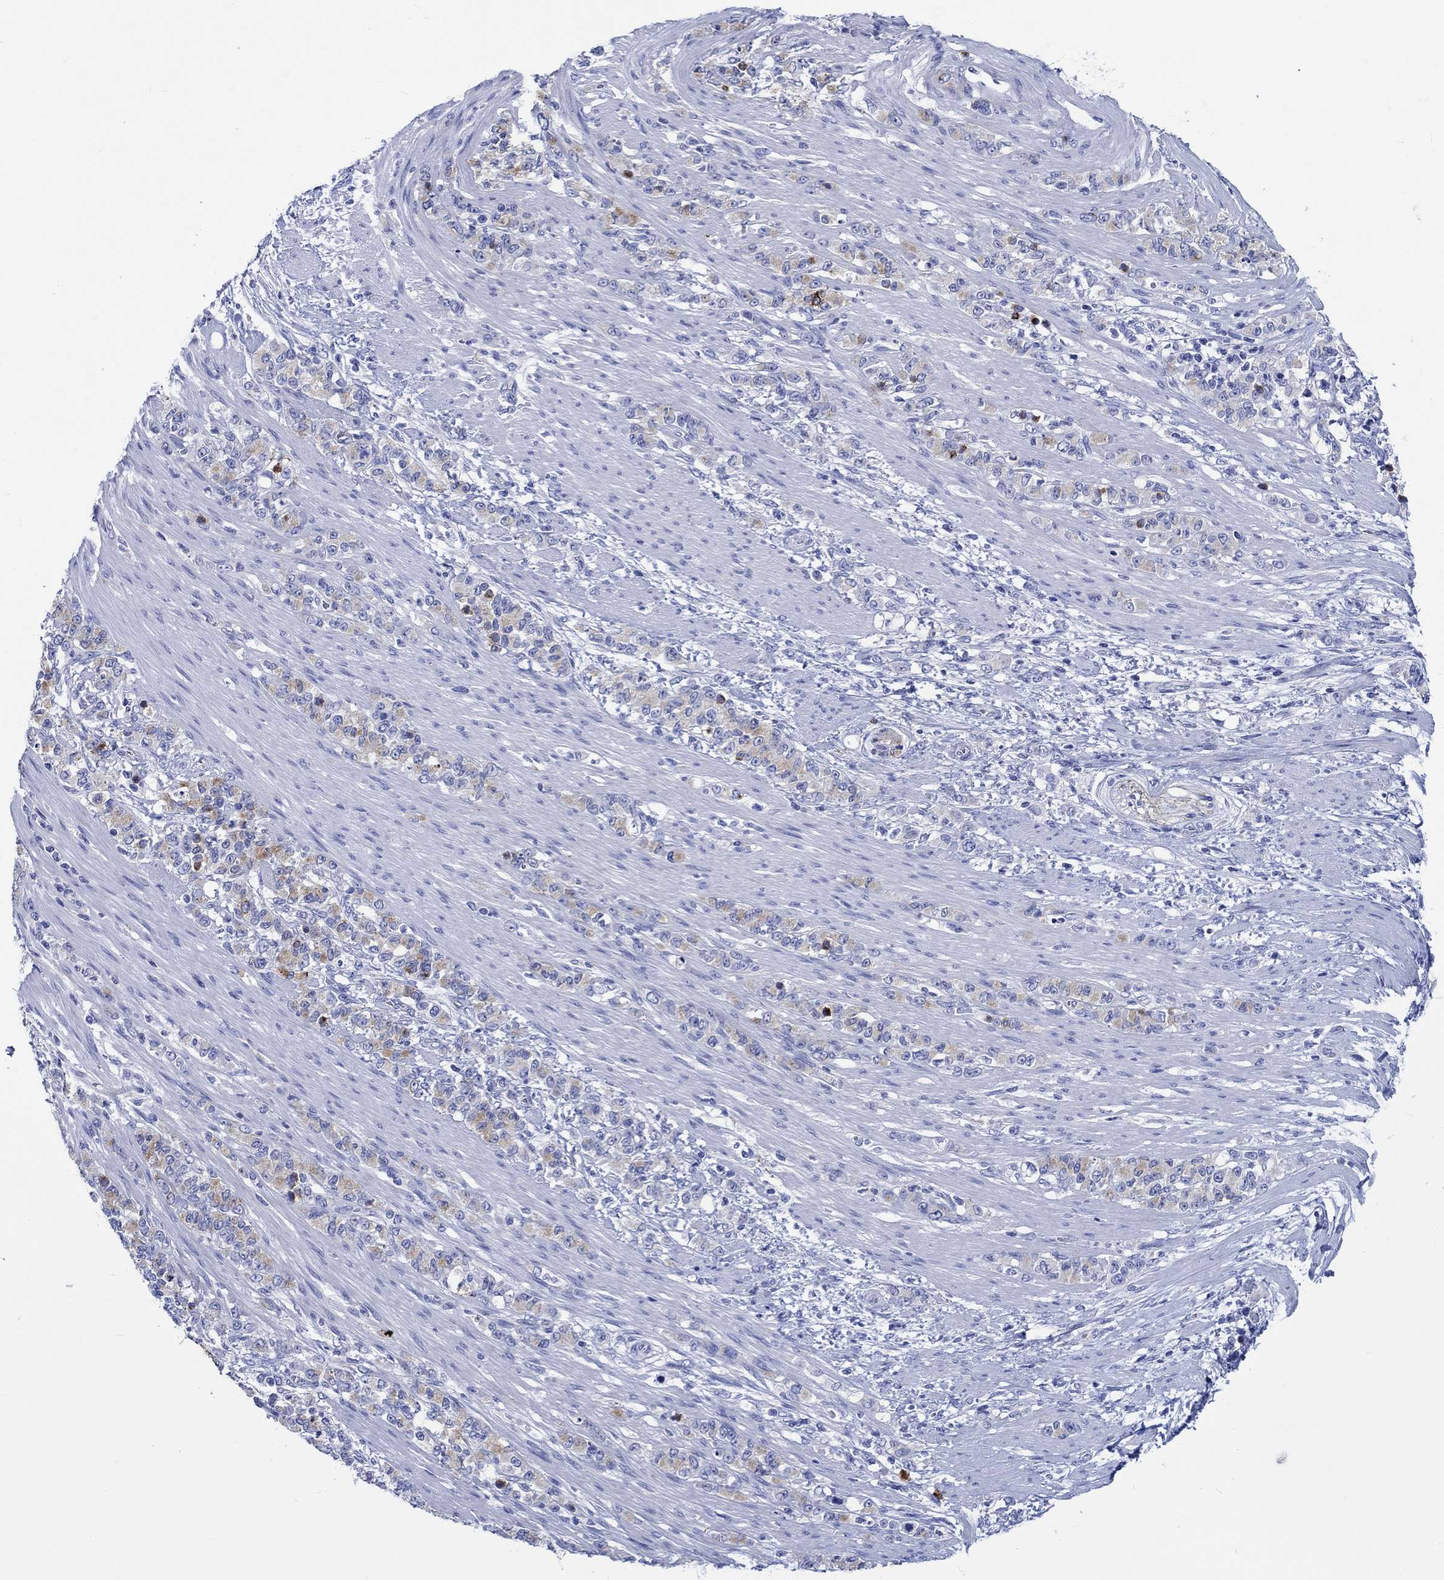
{"staining": {"intensity": "moderate", "quantity": "<25%", "location": "cytoplasmic/membranous"}, "tissue": "stomach cancer", "cell_type": "Tumor cells", "image_type": "cancer", "snomed": [{"axis": "morphology", "description": "Normal tissue, NOS"}, {"axis": "morphology", "description": "Adenocarcinoma, NOS"}, {"axis": "topography", "description": "Stomach"}], "caption": "This is a histology image of immunohistochemistry (IHC) staining of stomach cancer, which shows moderate staining in the cytoplasmic/membranous of tumor cells.", "gene": "PTPRN2", "patient": {"sex": "female", "age": 79}}